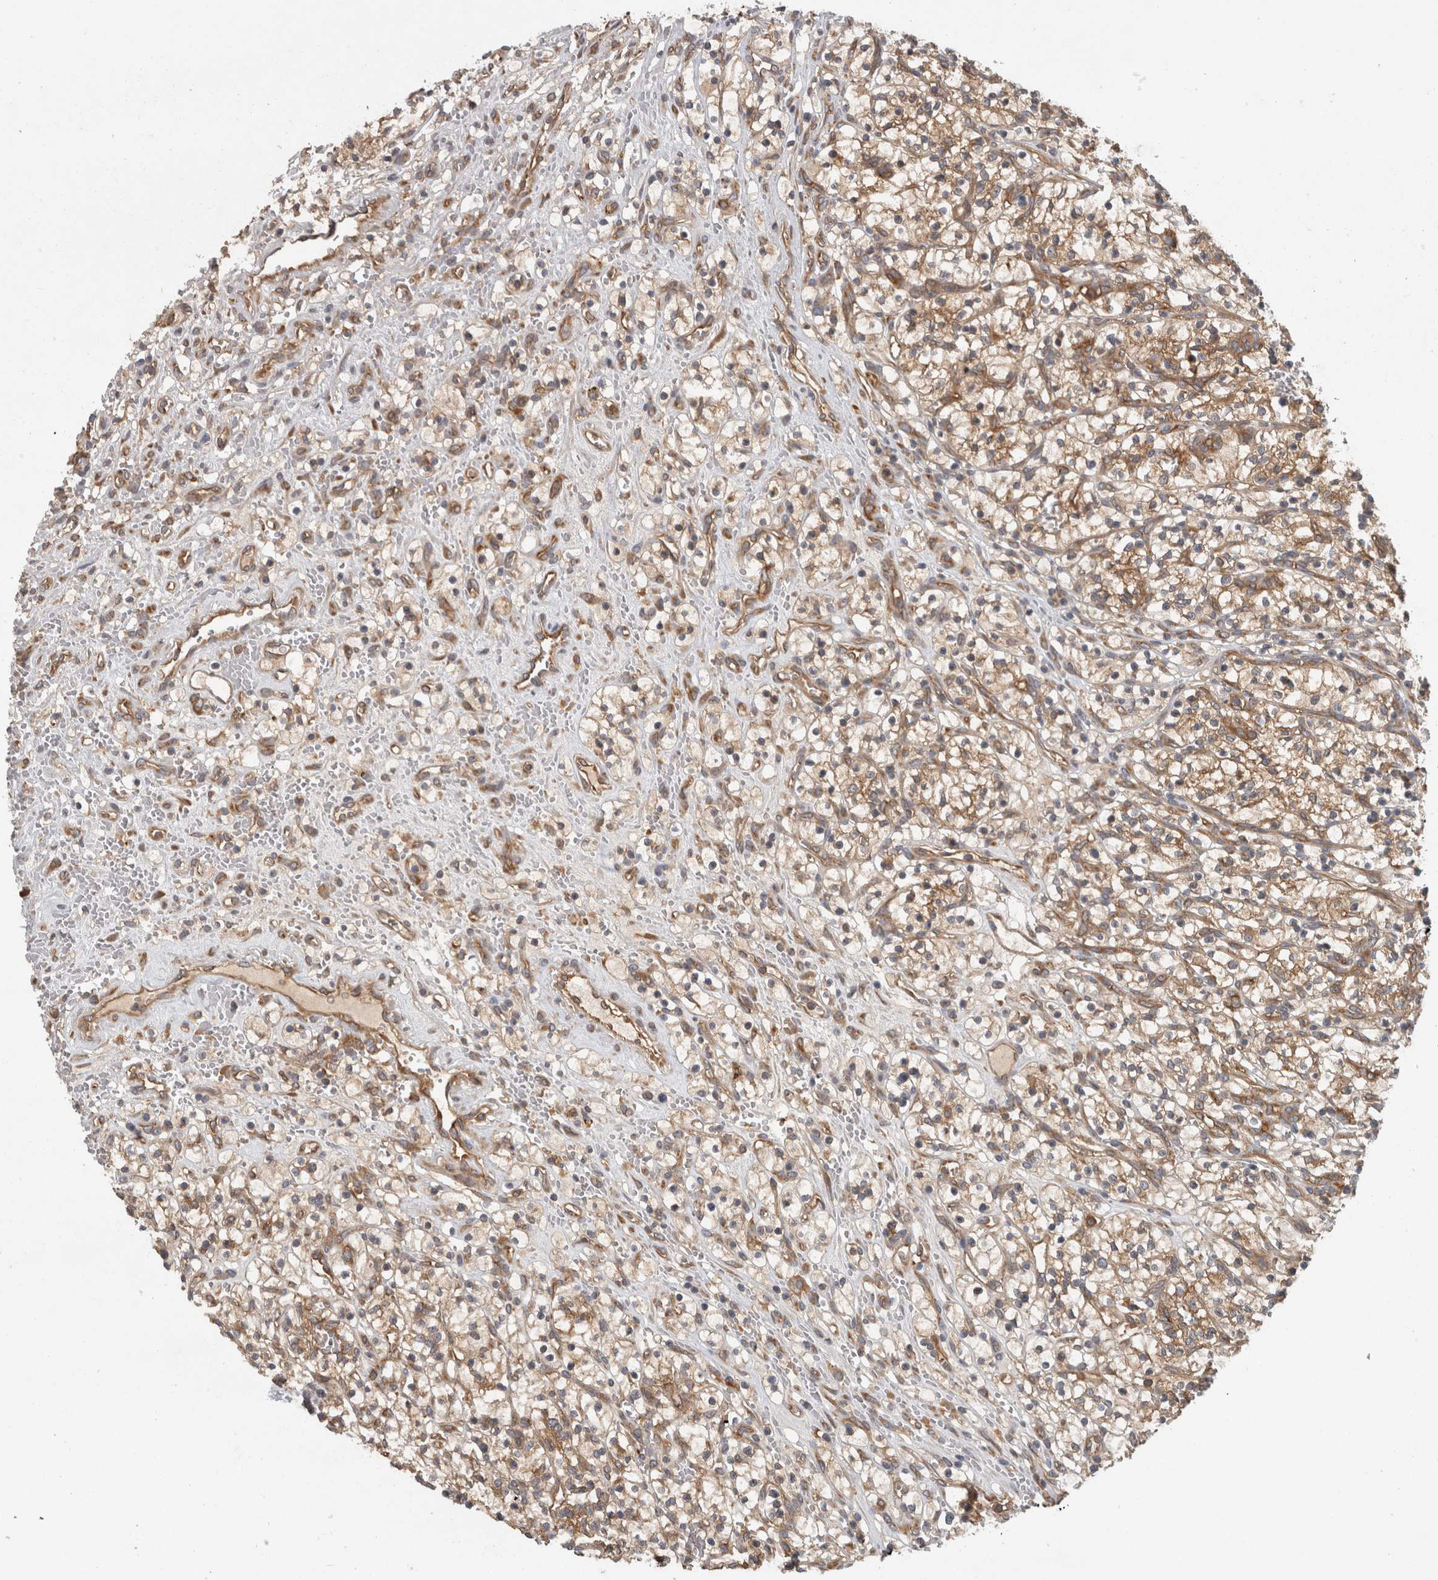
{"staining": {"intensity": "moderate", "quantity": ">75%", "location": "cytoplasmic/membranous"}, "tissue": "renal cancer", "cell_type": "Tumor cells", "image_type": "cancer", "snomed": [{"axis": "morphology", "description": "Adenocarcinoma, NOS"}, {"axis": "topography", "description": "Kidney"}], "caption": "The micrograph reveals a brown stain indicating the presence of a protein in the cytoplasmic/membranous of tumor cells in renal cancer.", "gene": "SMCR8", "patient": {"sex": "female", "age": 57}}